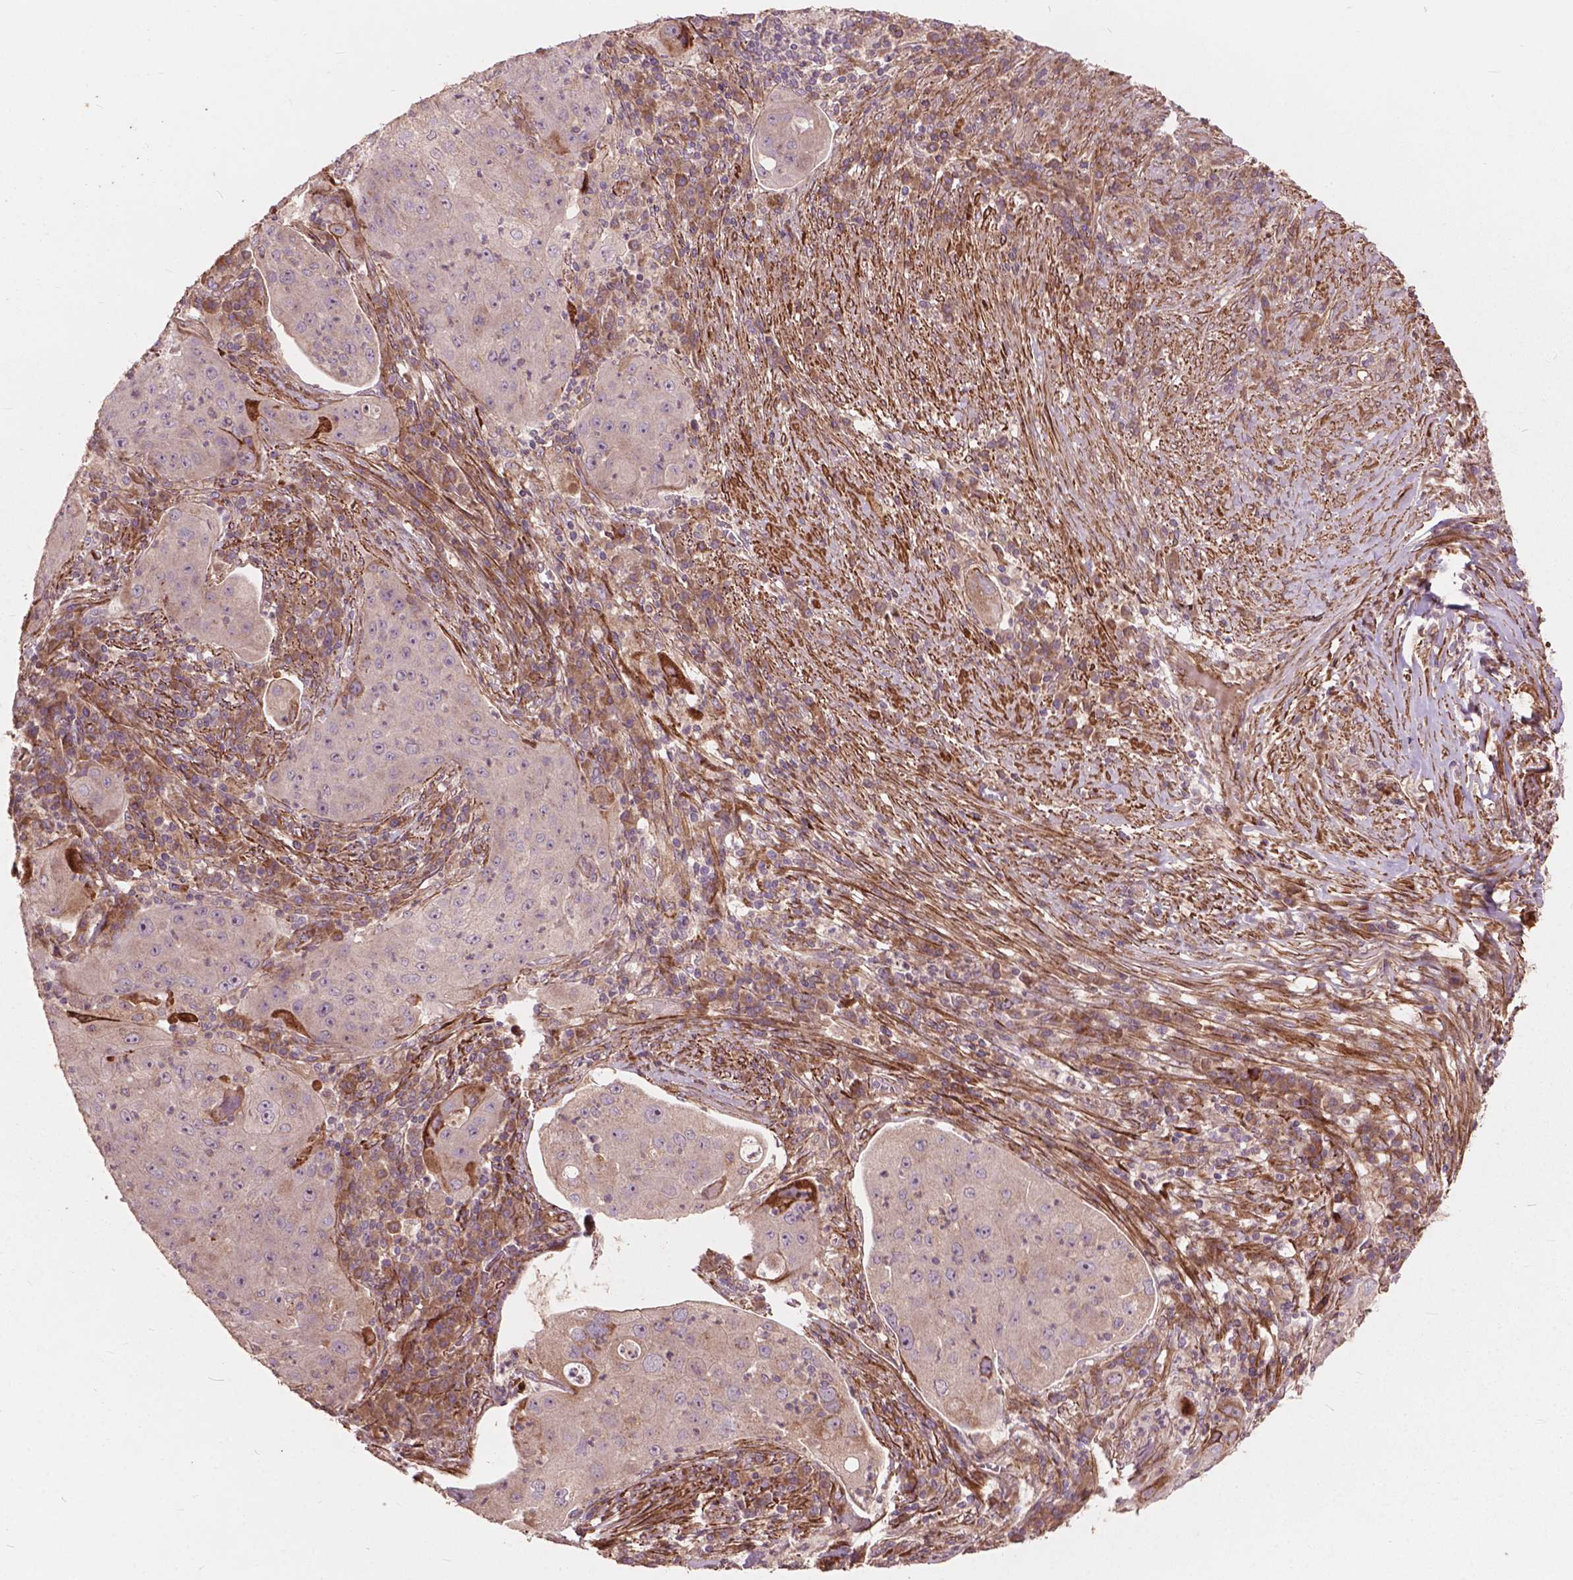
{"staining": {"intensity": "negative", "quantity": "none", "location": "none"}, "tissue": "lung cancer", "cell_type": "Tumor cells", "image_type": "cancer", "snomed": [{"axis": "morphology", "description": "Squamous cell carcinoma, NOS"}, {"axis": "topography", "description": "Lung"}], "caption": "High magnification brightfield microscopy of lung cancer stained with DAB (brown) and counterstained with hematoxylin (blue): tumor cells show no significant positivity.", "gene": "FNIP1", "patient": {"sex": "female", "age": 59}}